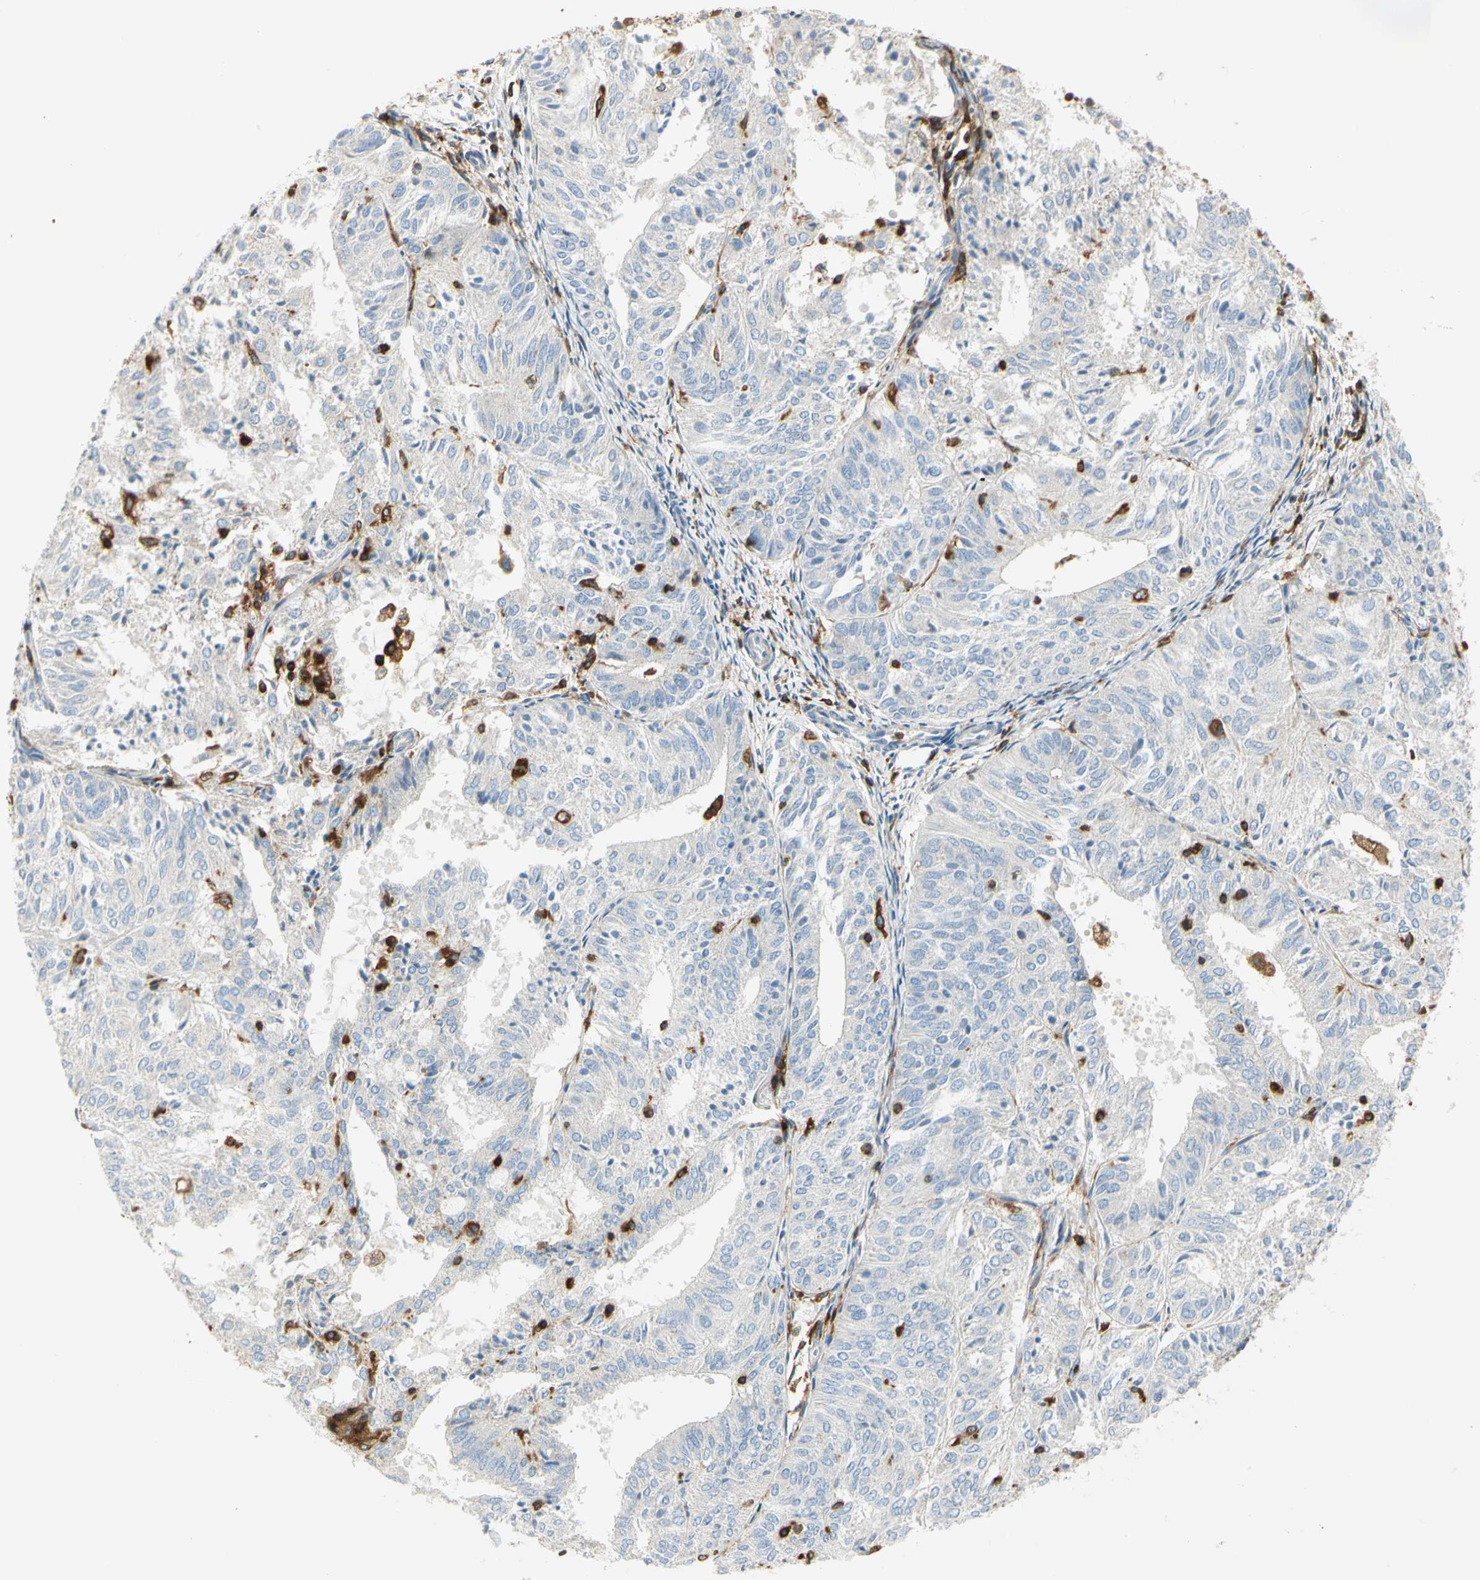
{"staining": {"intensity": "negative", "quantity": "none", "location": "none"}, "tissue": "endometrial cancer", "cell_type": "Tumor cells", "image_type": "cancer", "snomed": [{"axis": "morphology", "description": "Adenocarcinoma, NOS"}, {"axis": "topography", "description": "Uterus"}], "caption": "Photomicrograph shows no significant protein staining in tumor cells of endometrial cancer.", "gene": "FMNL1", "patient": {"sex": "female", "age": 60}}